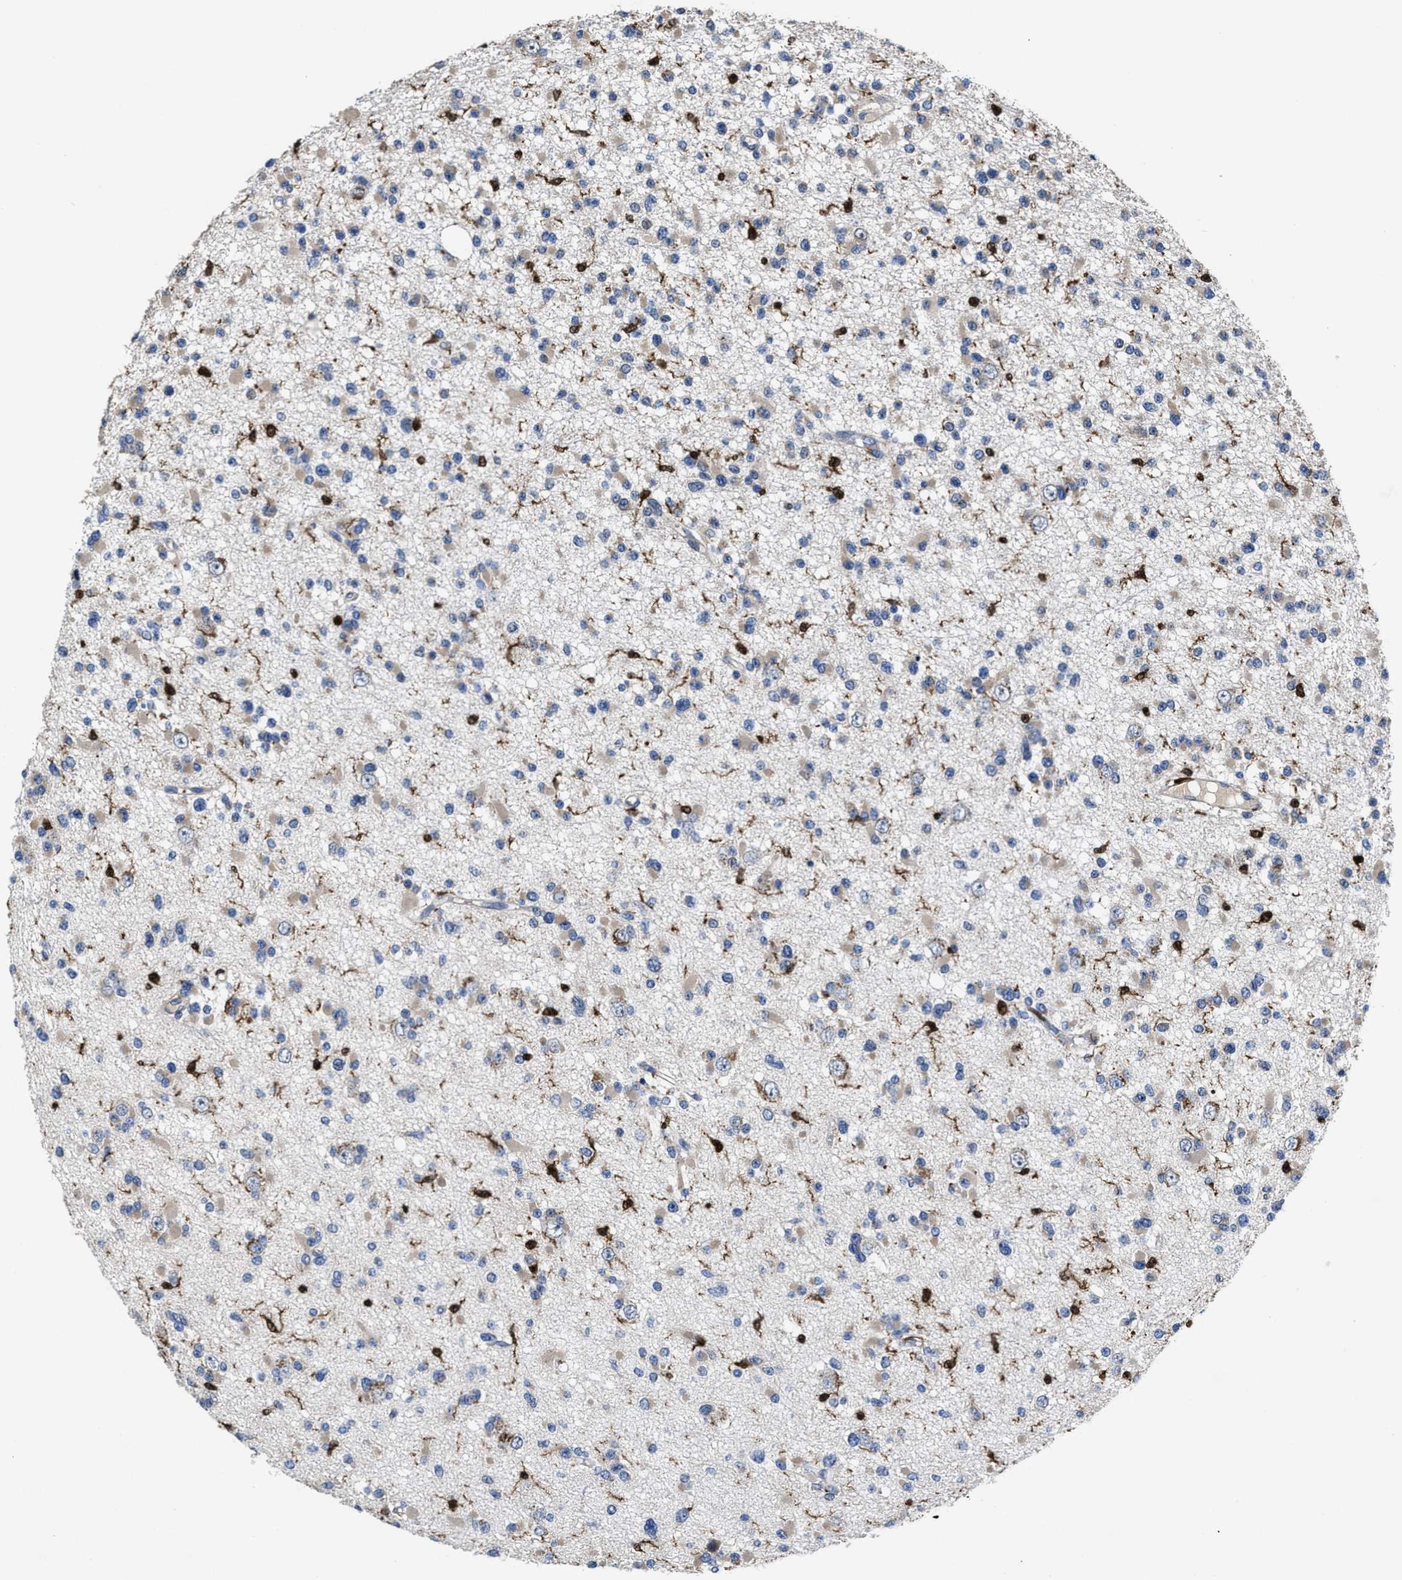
{"staining": {"intensity": "negative", "quantity": "none", "location": "none"}, "tissue": "glioma", "cell_type": "Tumor cells", "image_type": "cancer", "snomed": [{"axis": "morphology", "description": "Glioma, malignant, Low grade"}, {"axis": "topography", "description": "Brain"}], "caption": "A high-resolution photomicrograph shows immunohistochemistry staining of glioma, which reveals no significant positivity in tumor cells.", "gene": "RGS10", "patient": {"sex": "female", "age": 22}}